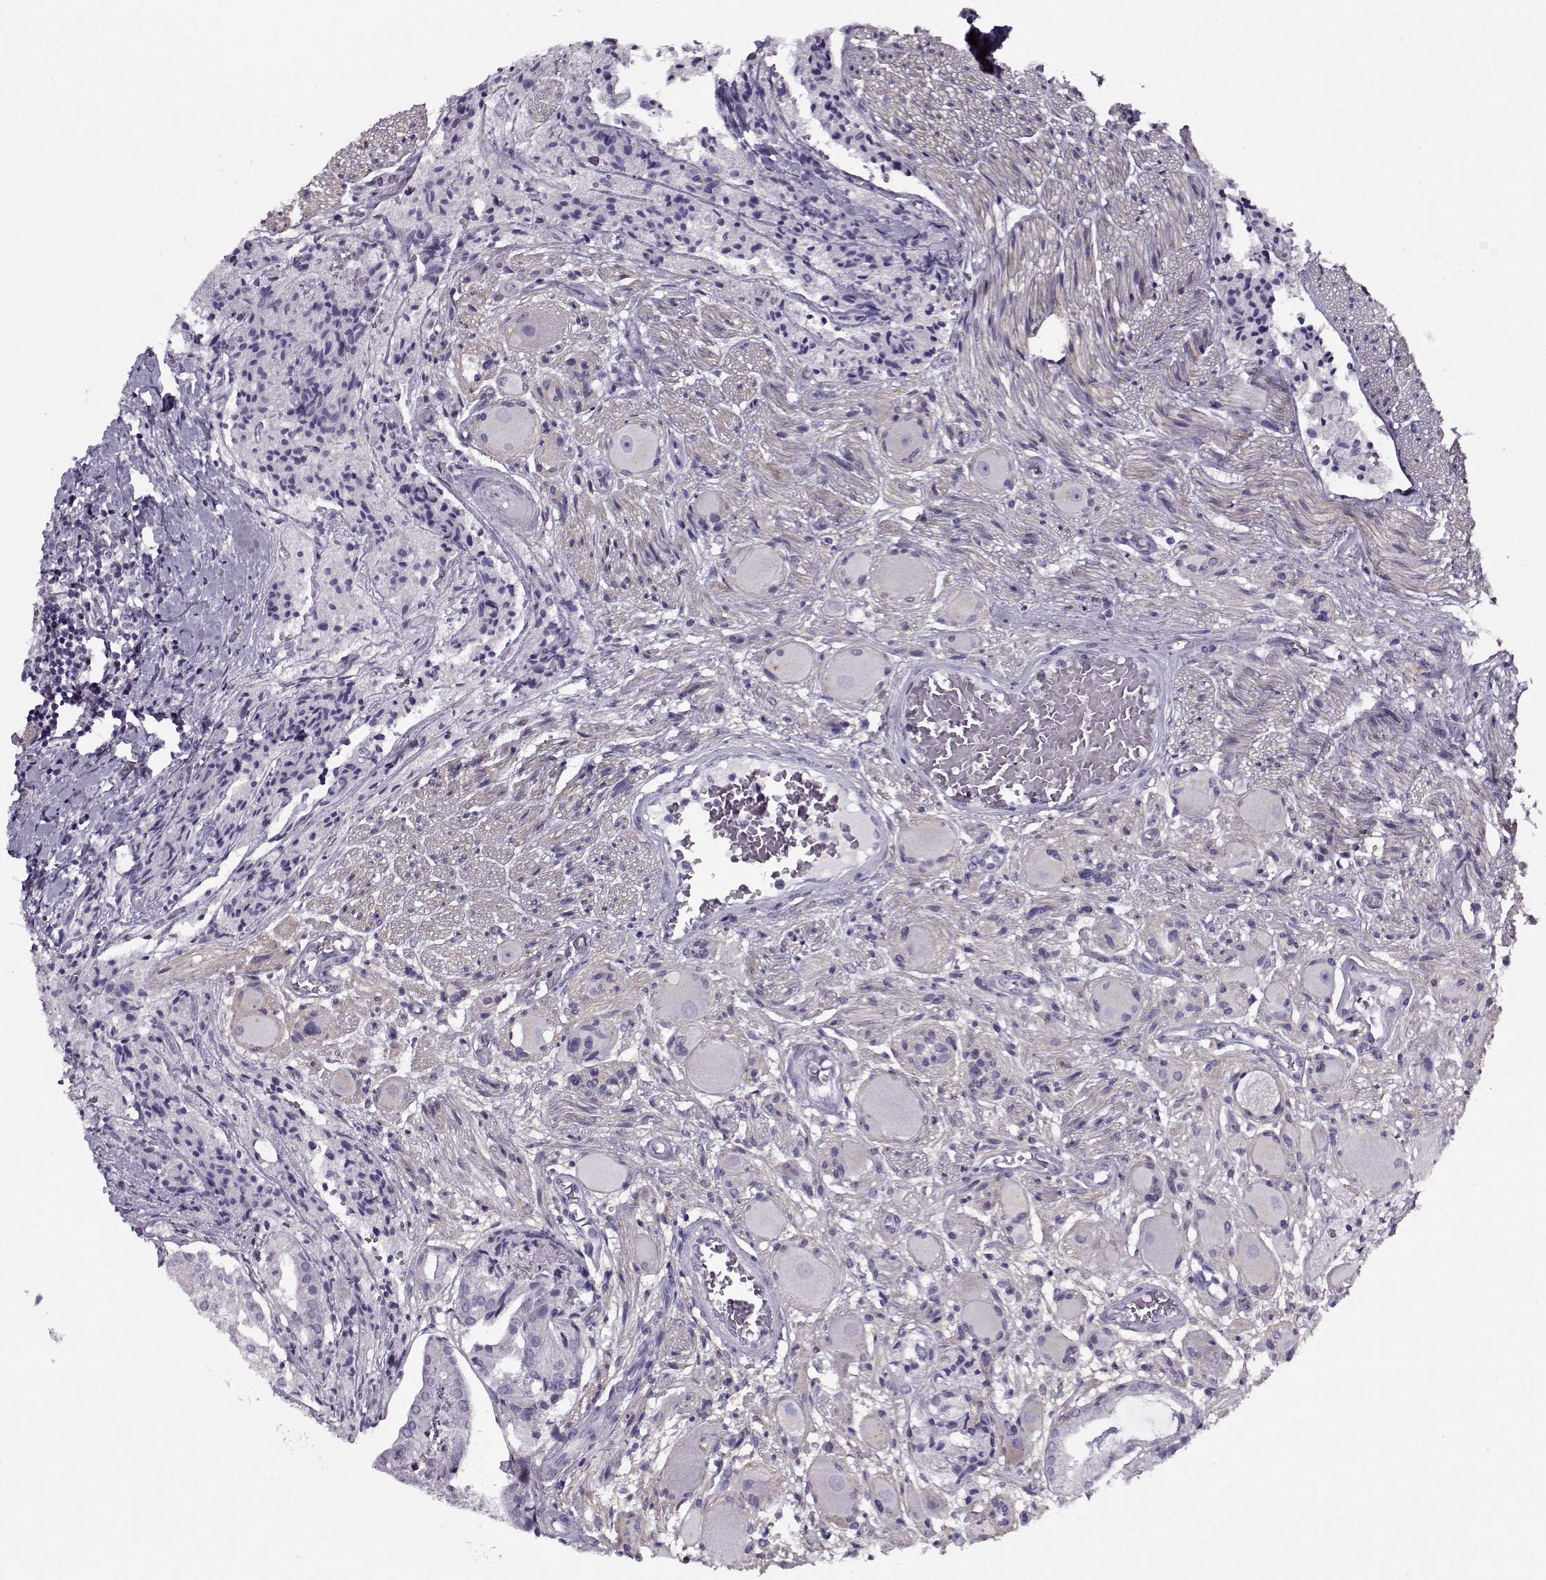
{"staining": {"intensity": "negative", "quantity": "none", "location": "none"}, "tissue": "prostate cancer", "cell_type": "Tumor cells", "image_type": "cancer", "snomed": [{"axis": "morphology", "description": "Adenocarcinoma, NOS"}, {"axis": "topography", "description": "Prostate and seminal vesicle, NOS"}, {"axis": "topography", "description": "Prostate"}], "caption": "Immunohistochemistry (IHC) histopathology image of human prostate adenocarcinoma stained for a protein (brown), which demonstrates no staining in tumor cells. The staining was performed using DAB to visualize the protein expression in brown, while the nuclei were stained in blue with hematoxylin (Magnification: 20x).", "gene": "PP2D1", "patient": {"sex": "male", "age": 44}}